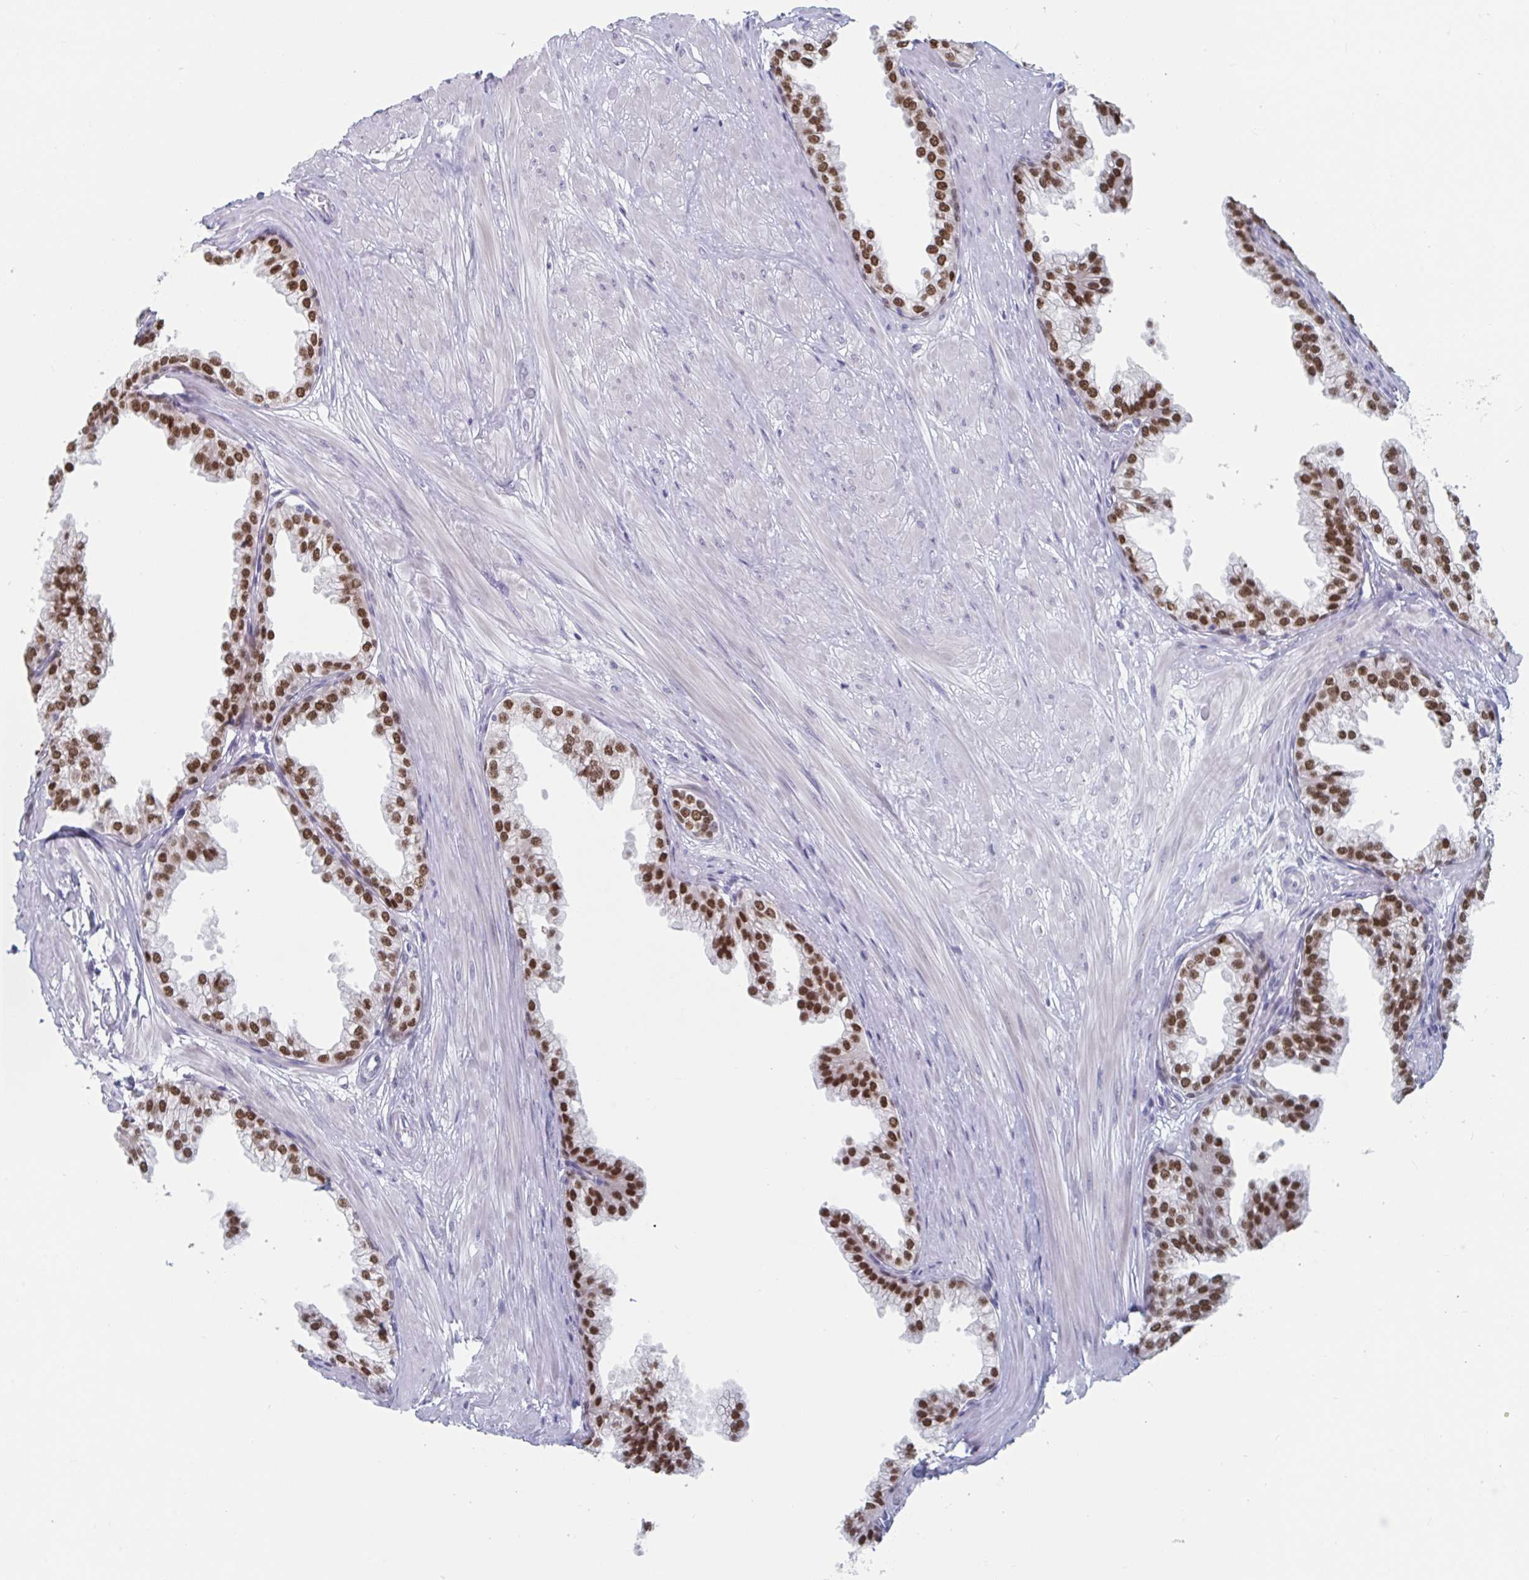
{"staining": {"intensity": "strong", "quantity": ">75%", "location": "nuclear"}, "tissue": "prostate", "cell_type": "Glandular cells", "image_type": "normal", "snomed": [{"axis": "morphology", "description": "Normal tissue, NOS"}, {"axis": "topography", "description": "Prostate"}, {"axis": "topography", "description": "Peripheral nerve tissue"}], "caption": "IHC image of unremarkable human prostate stained for a protein (brown), which exhibits high levels of strong nuclear expression in about >75% of glandular cells.", "gene": "FOXA1", "patient": {"sex": "male", "age": 55}}